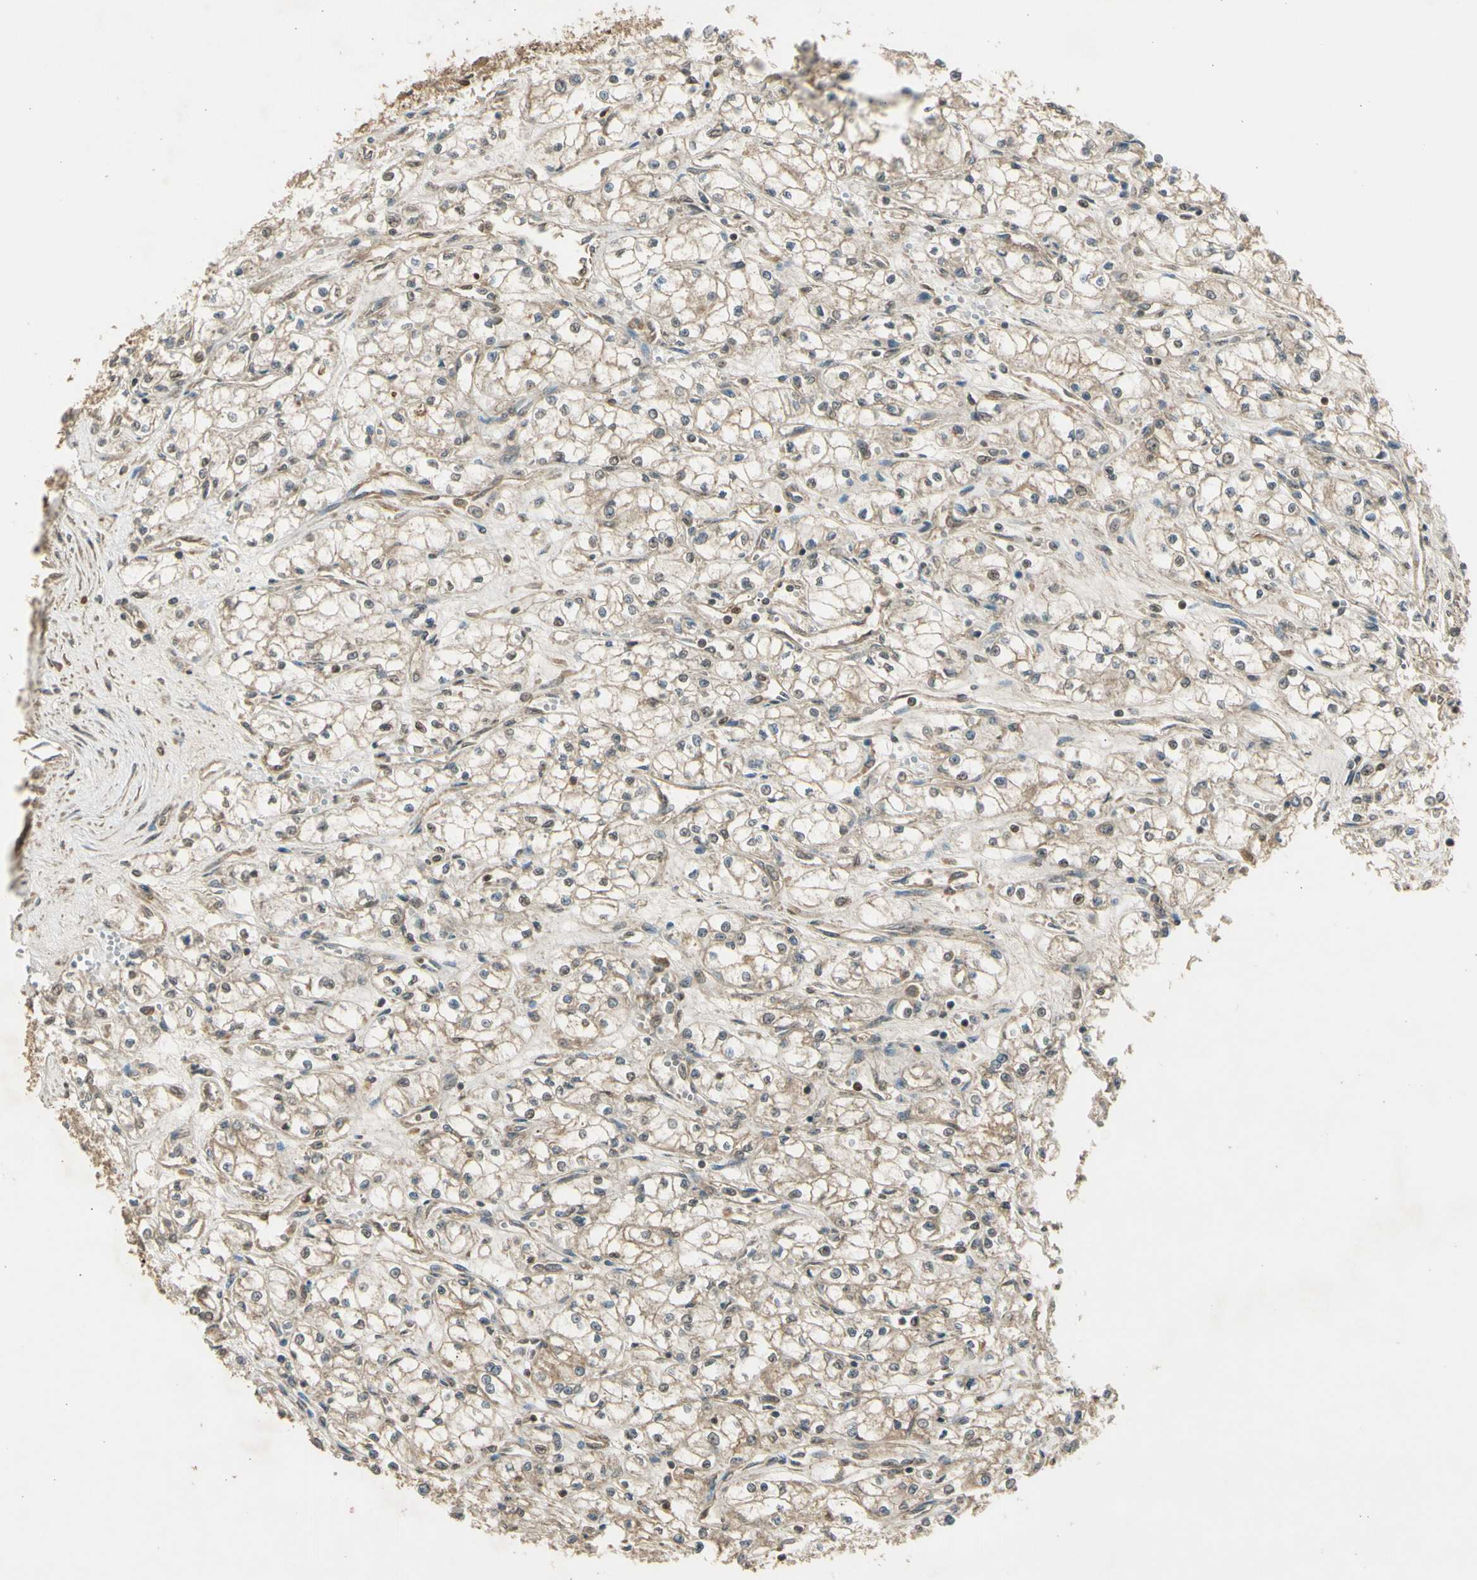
{"staining": {"intensity": "weak", "quantity": "<25%", "location": "cytoplasmic/membranous"}, "tissue": "renal cancer", "cell_type": "Tumor cells", "image_type": "cancer", "snomed": [{"axis": "morphology", "description": "Normal tissue, NOS"}, {"axis": "morphology", "description": "Adenocarcinoma, NOS"}, {"axis": "topography", "description": "Kidney"}], "caption": "DAB immunohistochemical staining of human renal adenocarcinoma demonstrates no significant staining in tumor cells.", "gene": "GMEB2", "patient": {"sex": "male", "age": 59}}